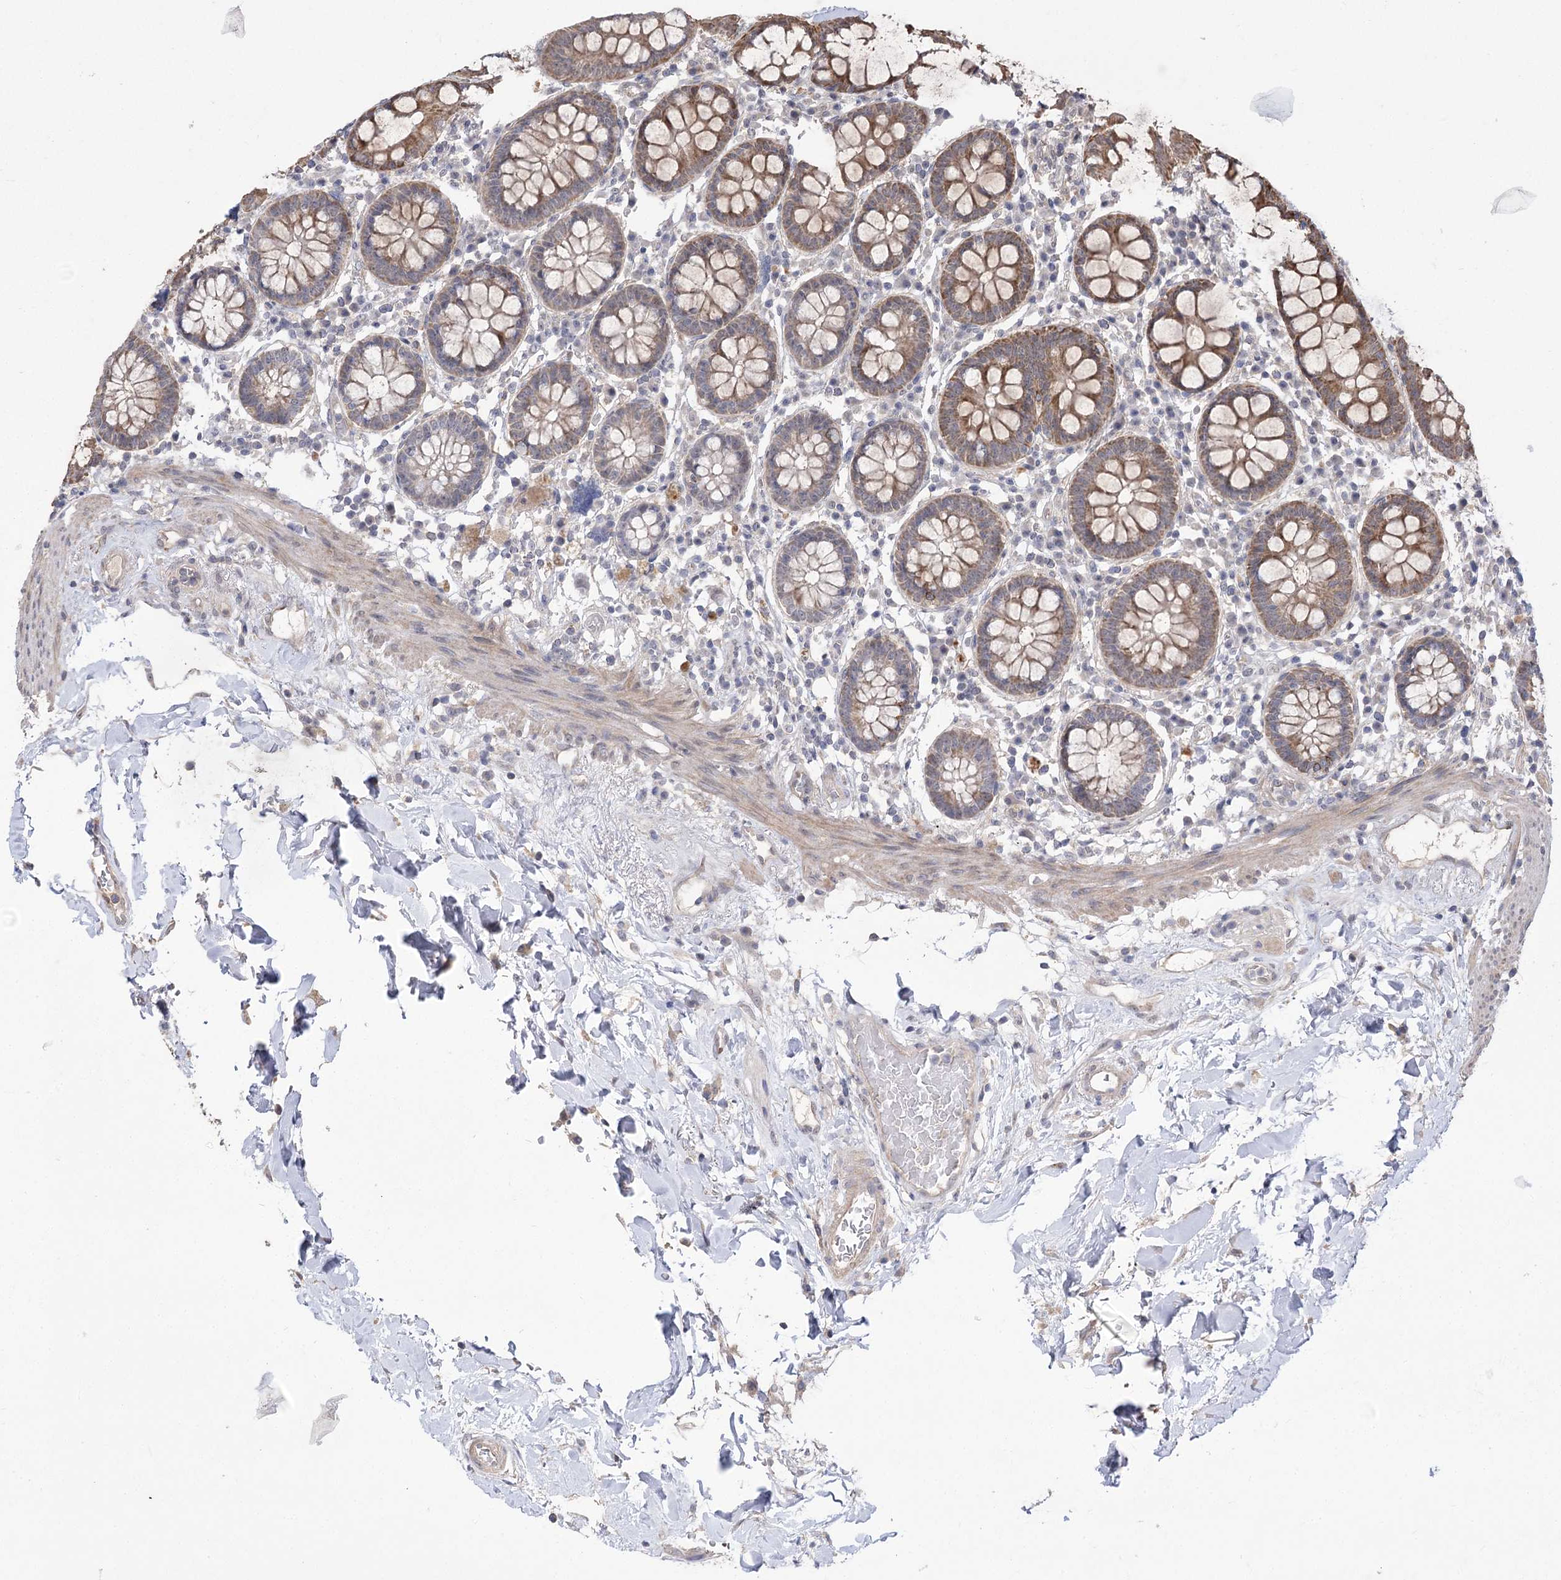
{"staining": {"intensity": "moderate", "quantity": "25%-75%", "location": "cytoplasmic/membranous"}, "tissue": "colon", "cell_type": "Endothelial cells", "image_type": "normal", "snomed": [{"axis": "morphology", "description": "Normal tissue, NOS"}, {"axis": "topography", "description": "Colon"}], "caption": "A high-resolution photomicrograph shows immunohistochemistry (IHC) staining of unremarkable colon, which displays moderate cytoplasmic/membranous staining in about 25%-75% of endothelial cells. Using DAB (3,3'-diaminobenzidine) (brown) and hematoxylin (blue) stains, captured at high magnification using brightfield microscopy.", "gene": "TENM2", "patient": {"sex": "female", "age": 79}}